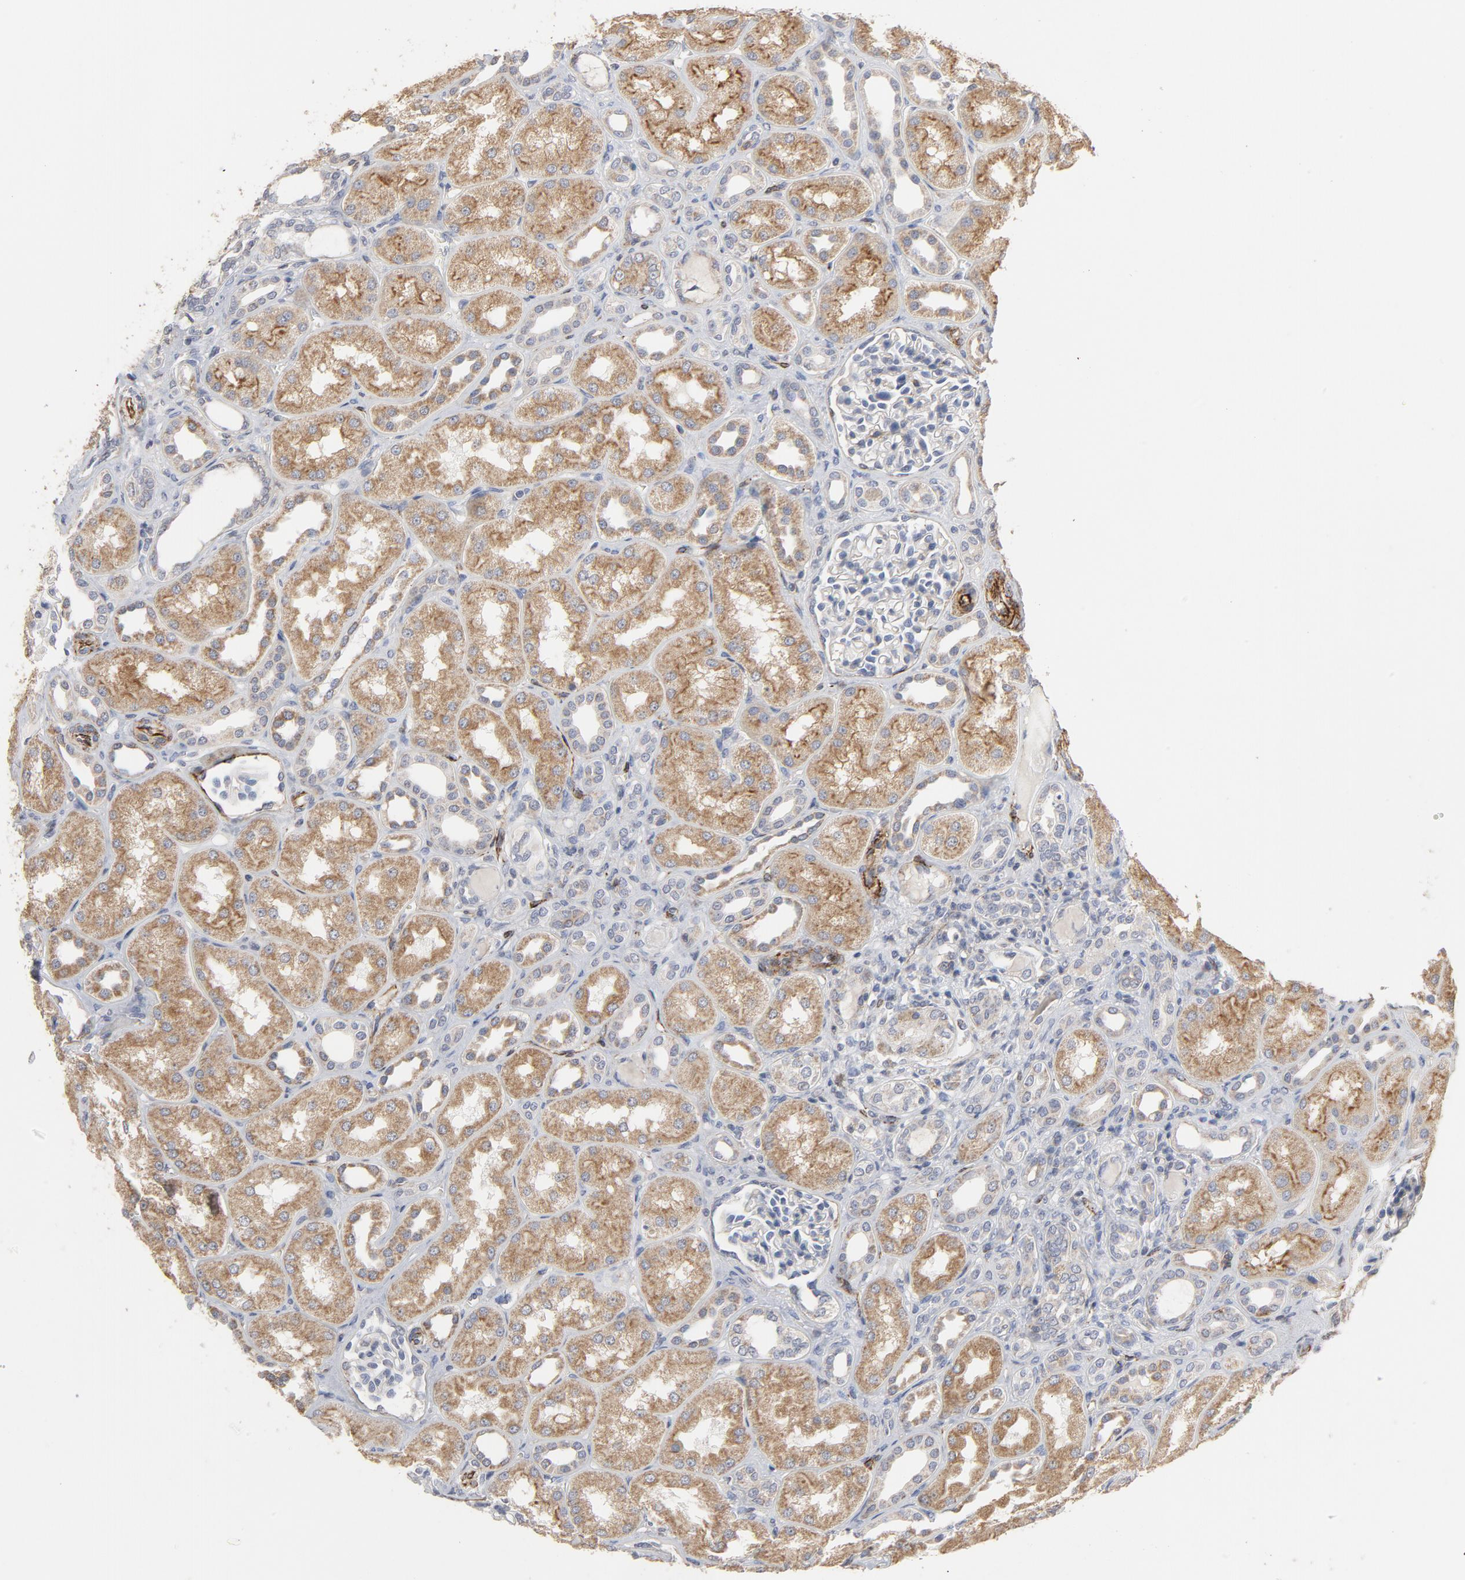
{"staining": {"intensity": "negative", "quantity": "none", "location": "none"}, "tissue": "kidney", "cell_type": "Cells in glomeruli", "image_type": "normal", "snomed": [{"axis": "morphology", "description": "Normal tissue, NOS"}, {"axis": "topography", "description": "Kidney"}], "caption": "Photomicrograph shows no protein staining in cells in glomeruli of benign kidney.", "gene": "GNG2", "patient": {"sex": "male", "age": 7}}